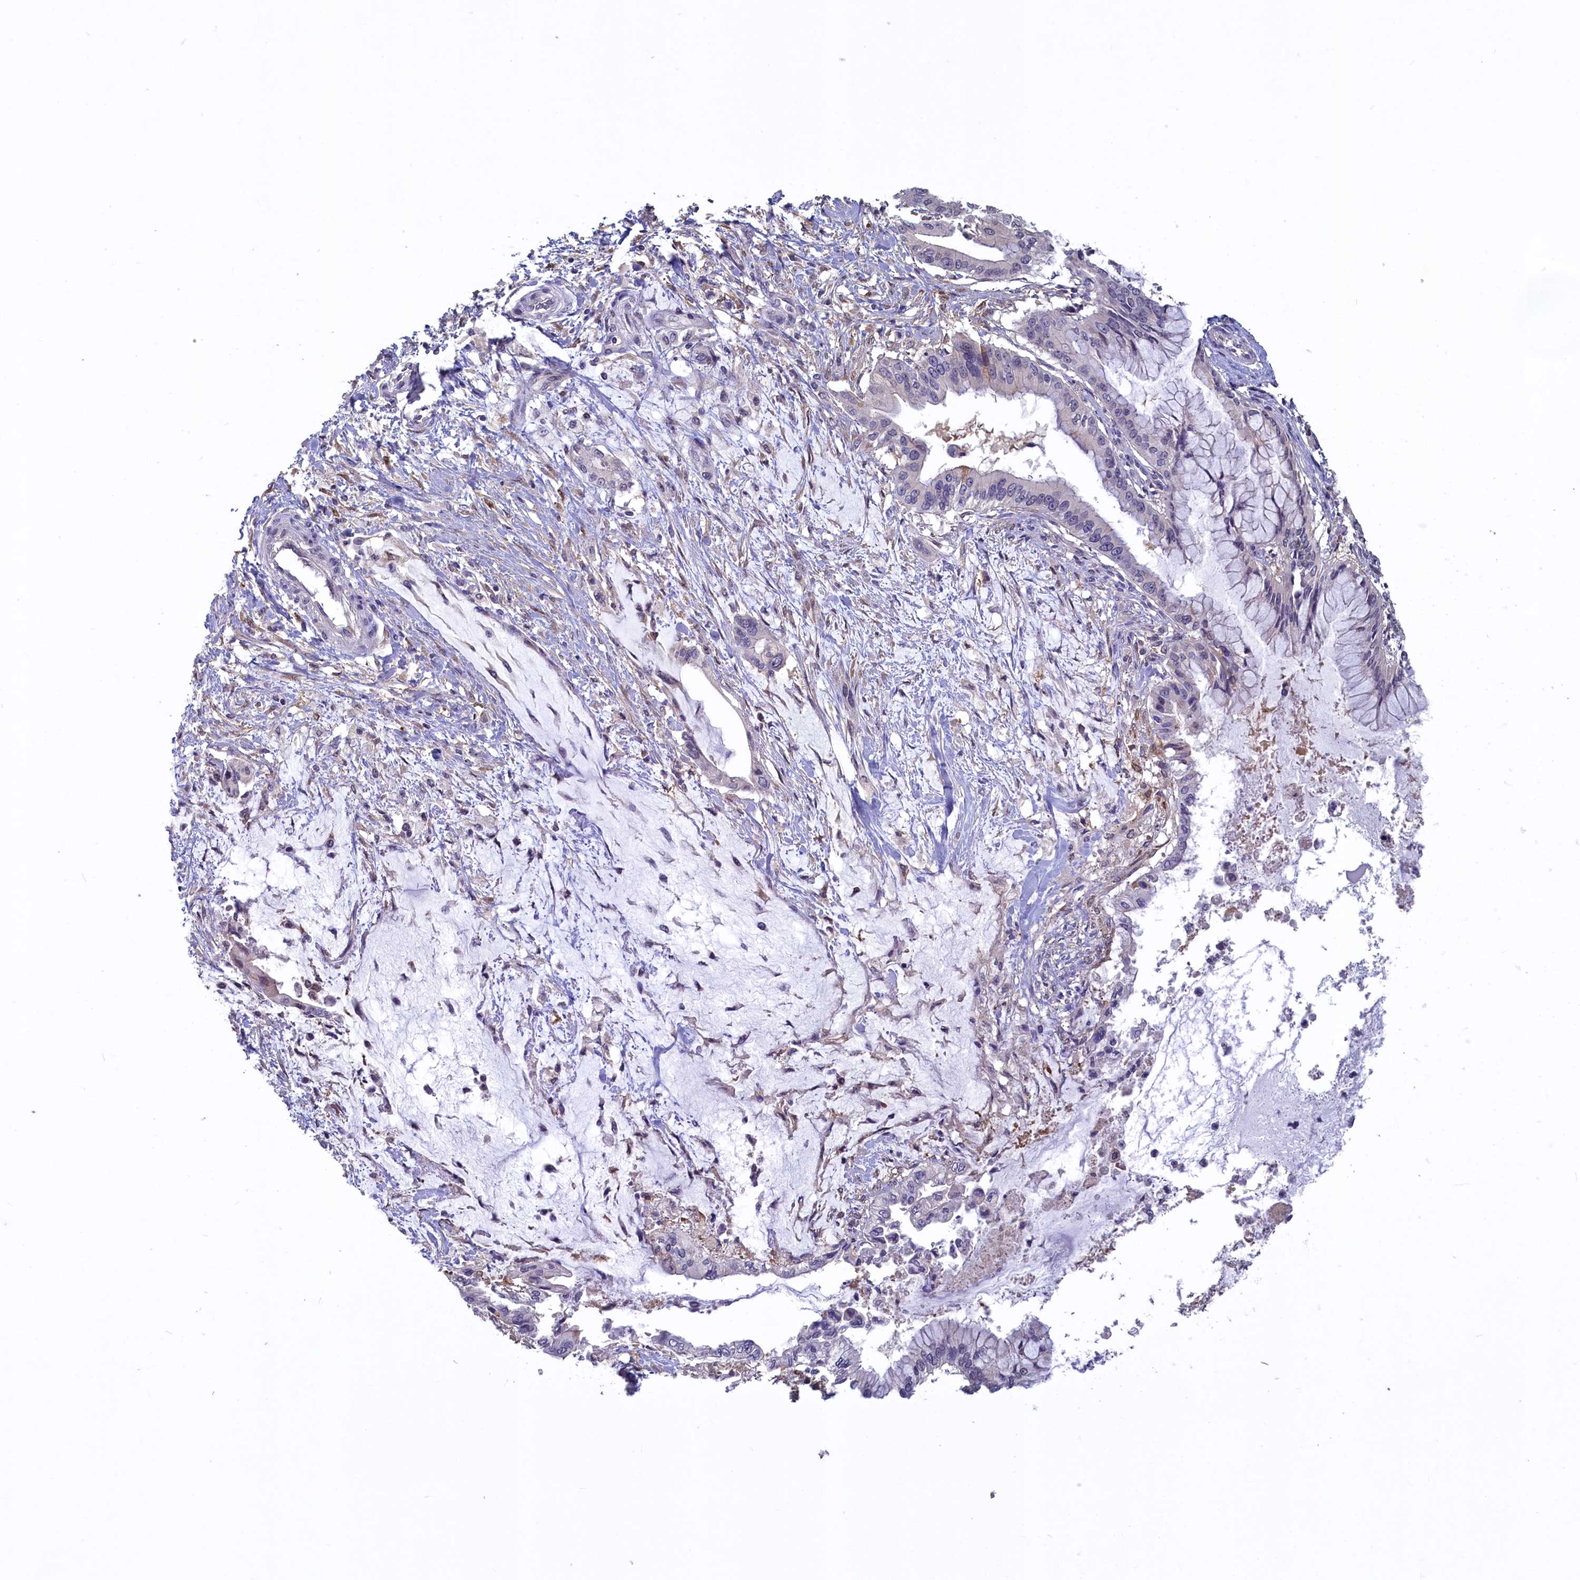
{"staining": {"intensity": "negative", "quantity": "none", "location": "none"}, "tissue": "pancreatic cancer", "cell_type": "Tumor cells", "image_type": "cancer", "snomed": [{"axis": "morphology", "description": "Adenocarcinoma, NOS"}, {"axis": "topography", "description": "Pancreas"}], "caption": "The photomicrograph shows no significant expression in tumor cells of pancreatic cancer (adenocarcinoma). The staining was performed using DAB to visualize the protein expression in brown, while the nuclei were stained in blue with hematoxylin (Magnification: 20x).", "gene": "UCHL3", "patient": {"sex": "male", "age": 46}}